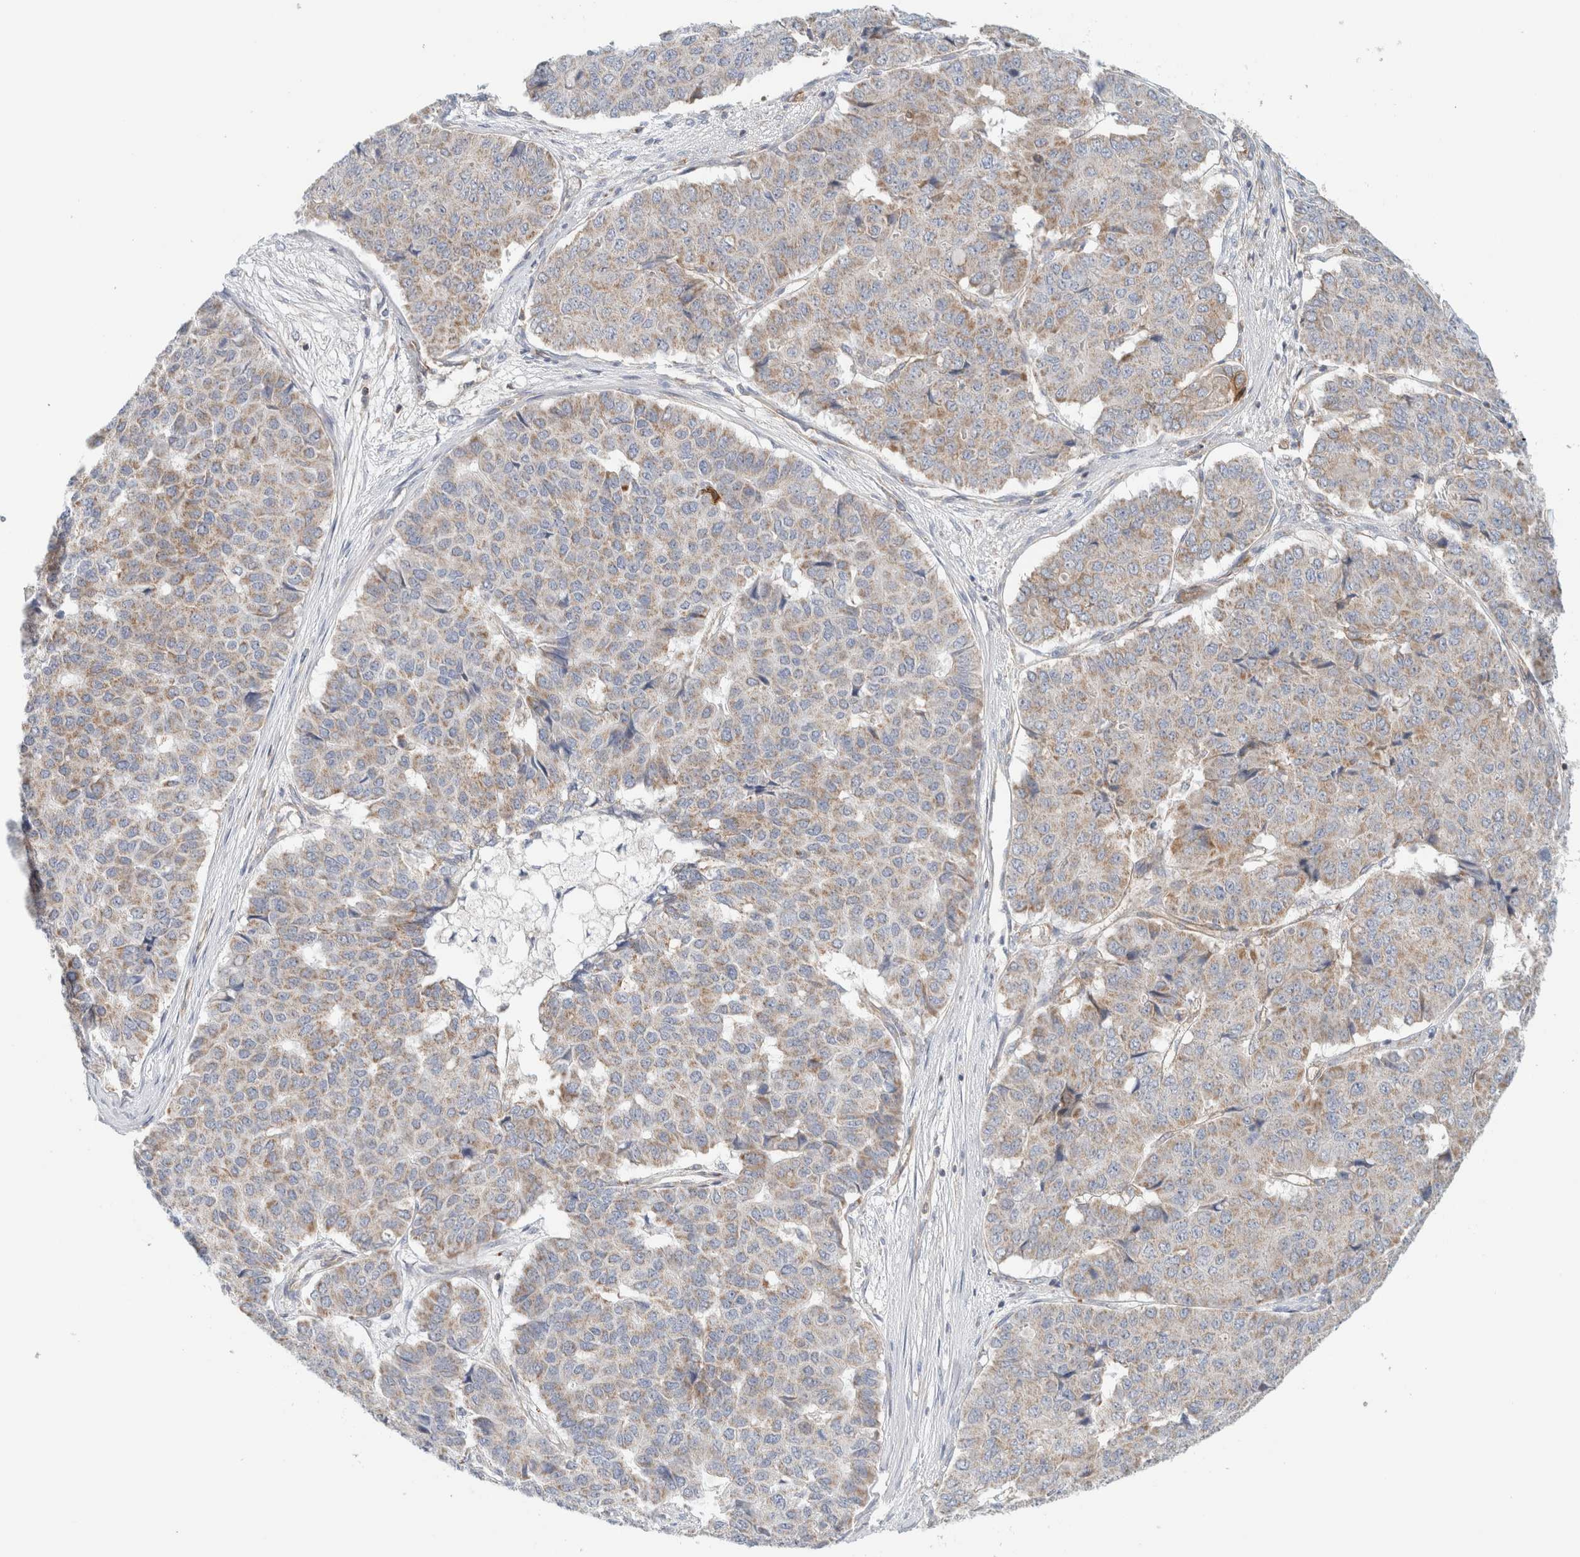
{"staining": {"intensity": "weak", "quantity": ">75%", "location": "cytoplasmic/membranous"}, "tissue": "pancreatic cancer", "cell_type": "Tumor cells", "image_type": "cancer", "snomed": [{"axis": "morphology", "description": "Adenocarcinoma, NOS"}, {"axis": "topography", "description": "Pancreas"}], "caption": "IHC staining of adenocarcinoma (pancreatic), which reveals low levels of weak cytoplasmic/membranous staining in about >75% of tumor cells indicating weak cytoplasmic/membranous protein staining. The staining was performed using DAB (3,3'-diaminobenzidine) (brown) for protein detection and nuclei were counterstained in hematoxylin (blue).", "gene": "MRM3", "patient": {"sex": "male", "age": 50}}